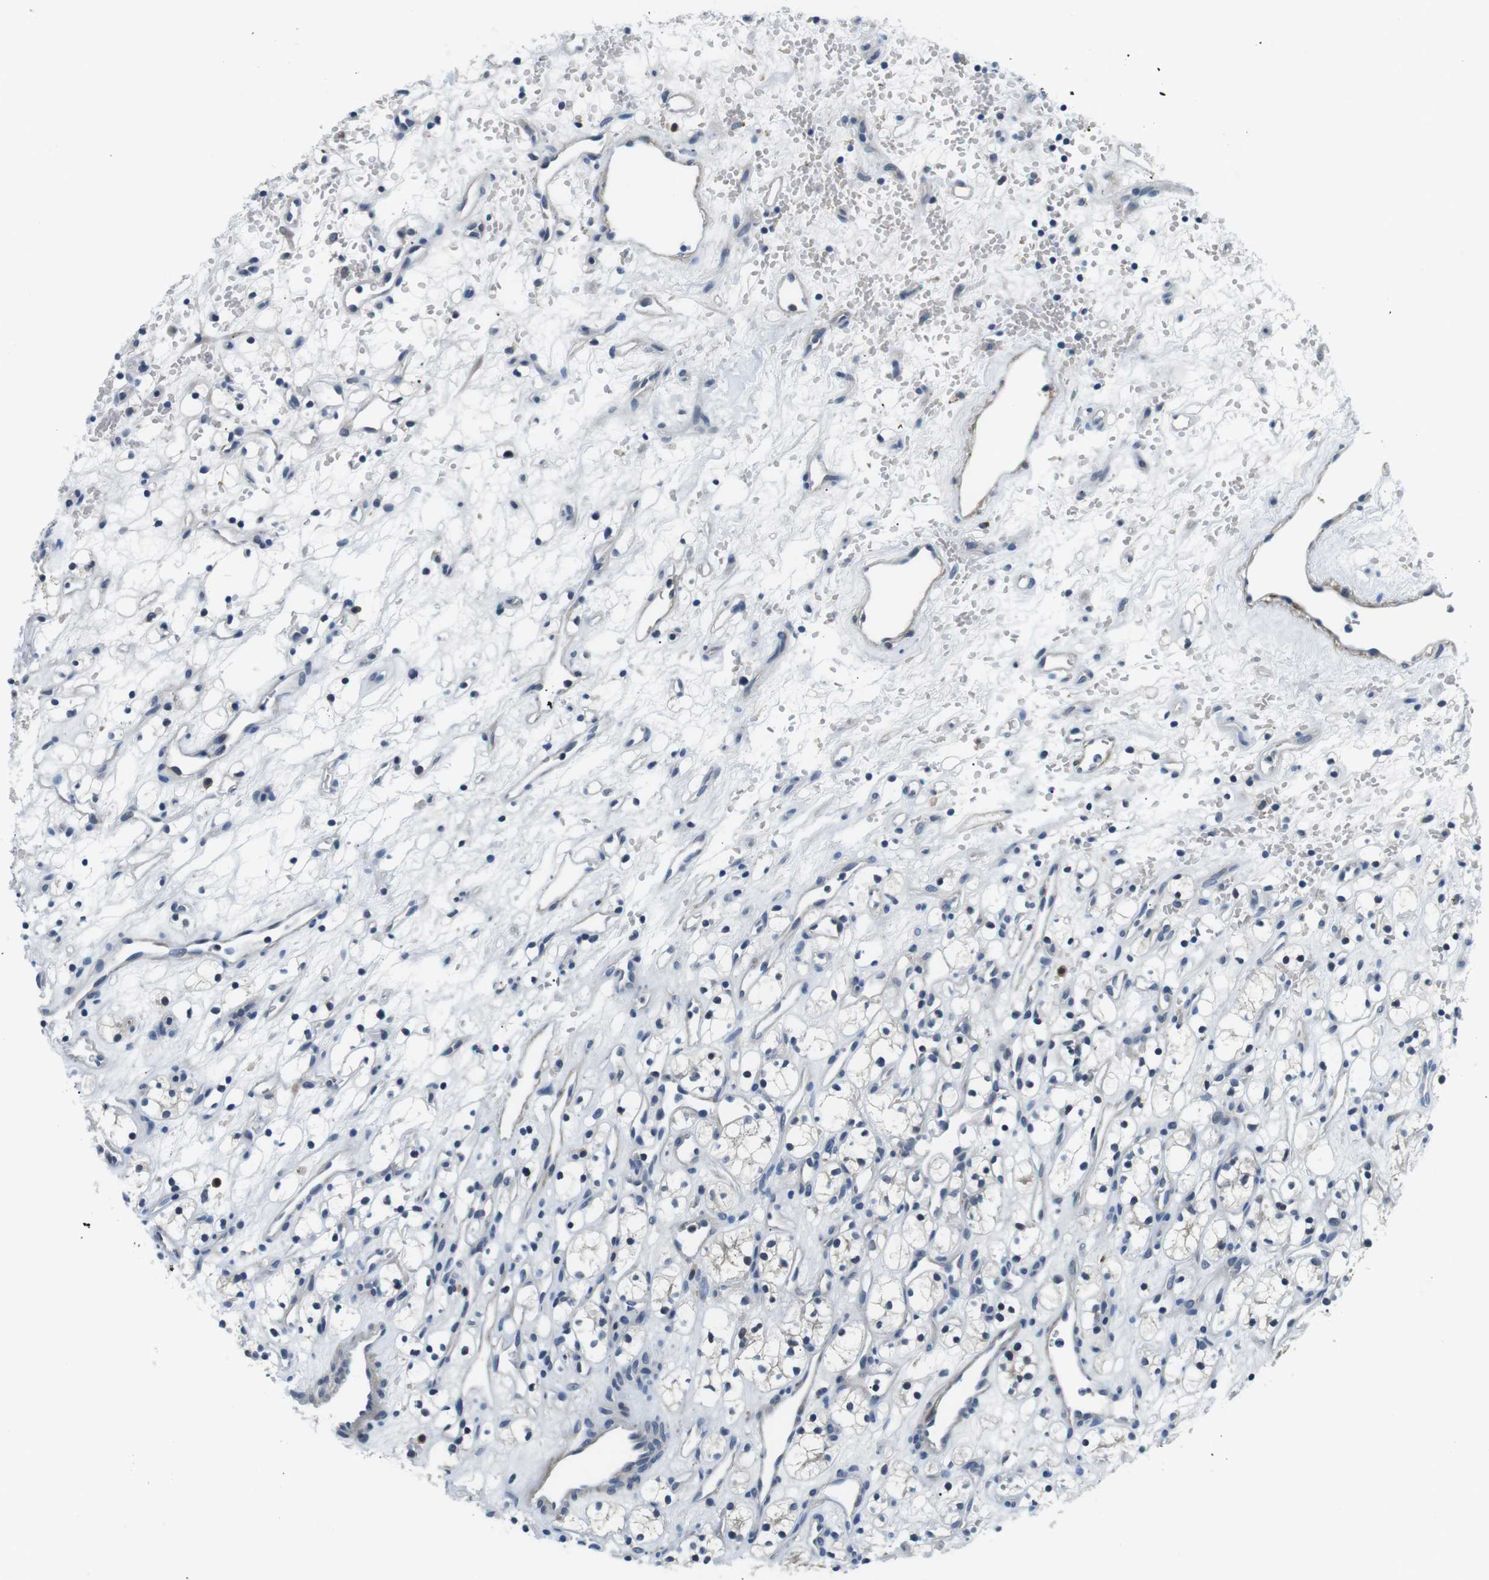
{"staining": {"intensity": "negative", "quantity": "none", "location": "none"}, "tissue": "renal cancer", "cell_type": "Tumor cells", "image_type": "cancer", "snomed": [{"axis": "morphology", "description": "Adenocarcinoma, NOS"}, {"axis": "topography", "description": "Kidney"}], "caption": "Immunohistochemical staining of human renal cancer (adenocarcinoma) demonstrates no significant positivity in tumor cells. (Stains: DAB immunohistochemistry (IHC) with hematoxylin counter stain, Microscopy: brightfield microscopy at high magnification).", "gene": "WSCD1", "patient": {"sex": "female", "age": 60}}